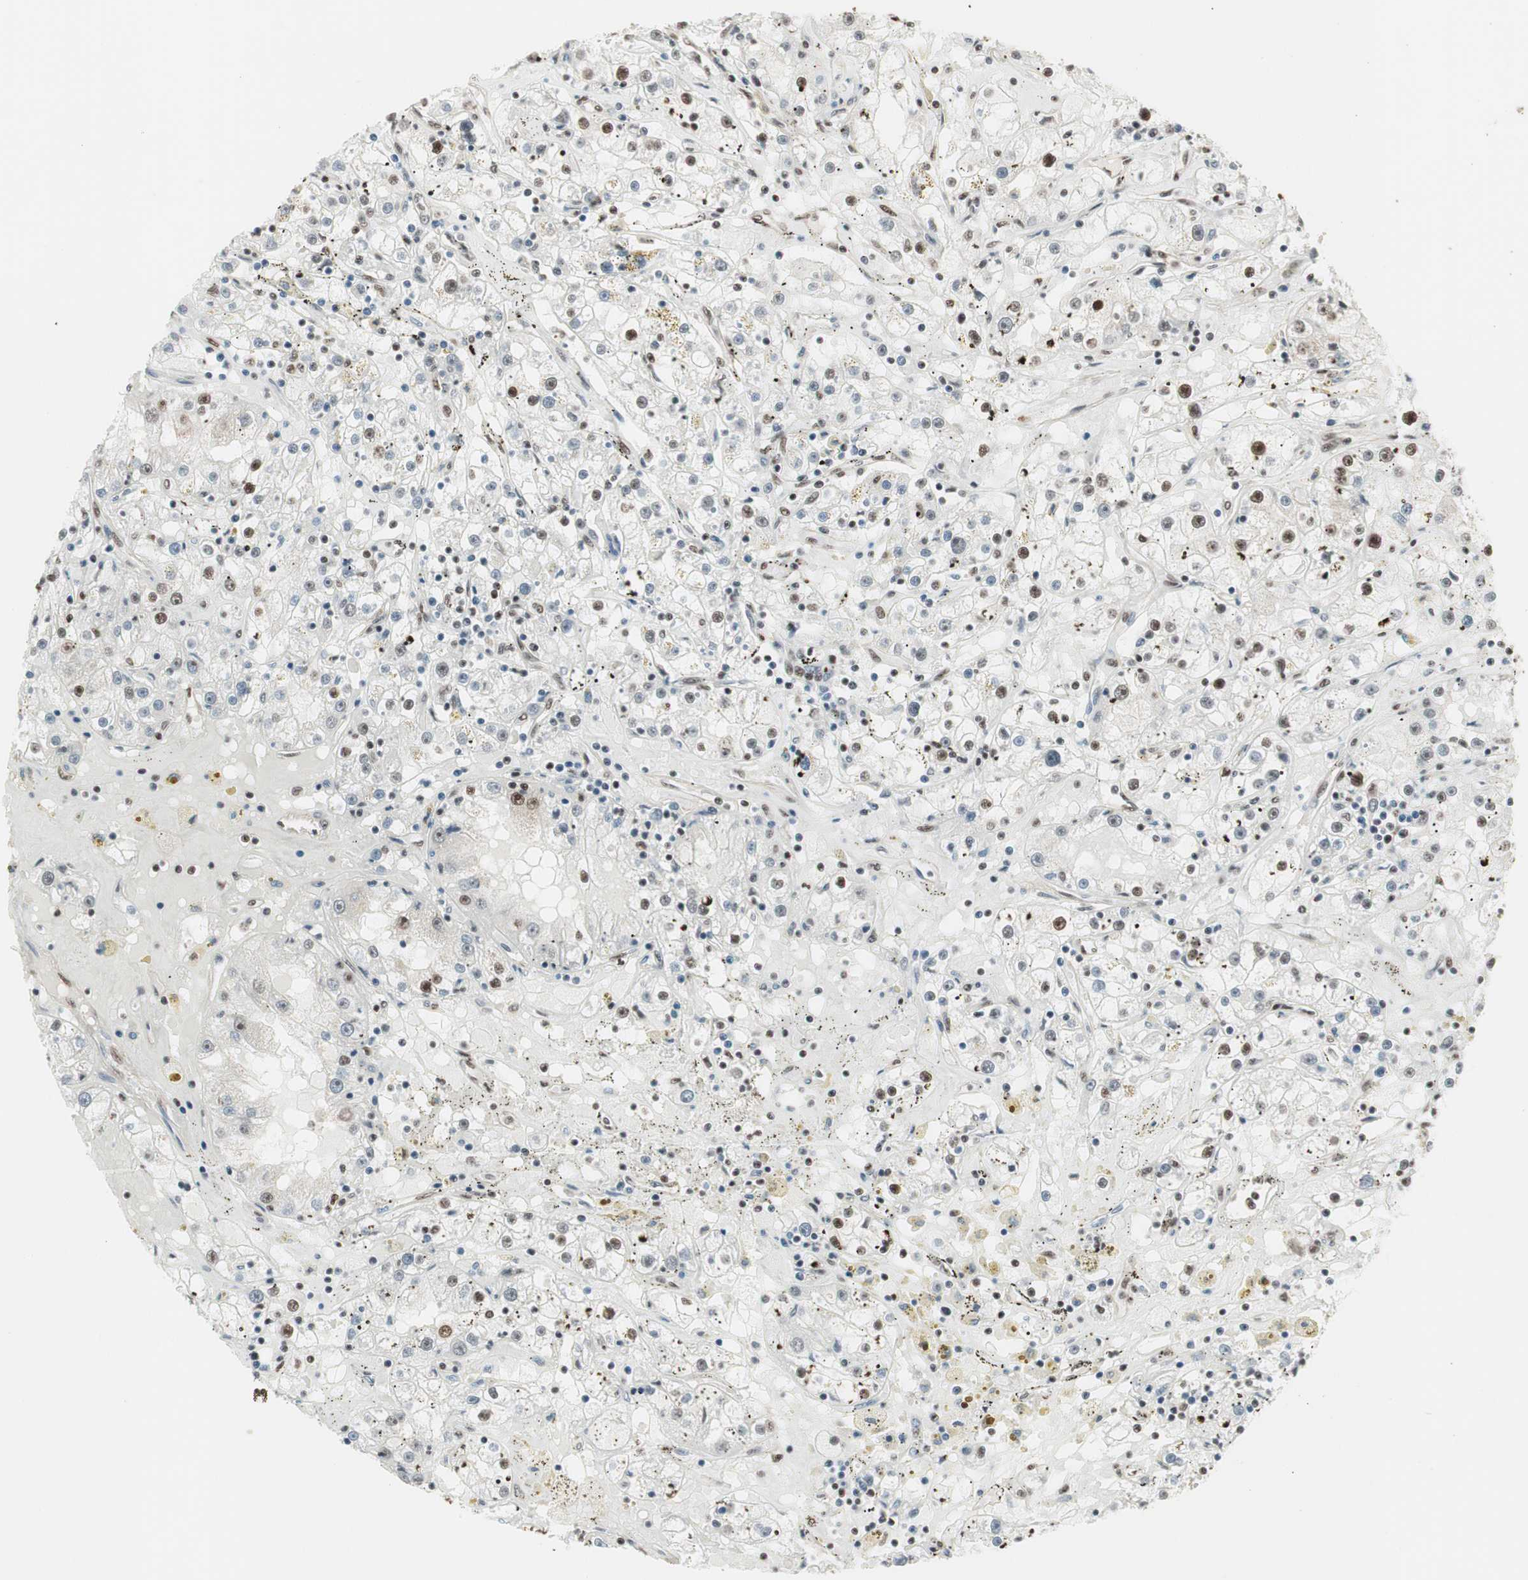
{"staining": {"intensity": "moderate", "quantity": "<25%", "location": "nuclear"}, "tissue": "renal cancer", "cell_type": "Tumor cells", "image_type": "cancer", "snomed": [{"axis": "morphology", "description": "Adenocarcinoma, NOS"}, {"axis": "topography", "description": "Kidney"}], "caption": "The photomicrograph reveals a brown stain indicating the presence of a protein in the nuclear of tumor cells in renal cancer (adenocarcinoma).", "gene": "HEXIM1", "patient": {"sex": "male", "age": 56}}